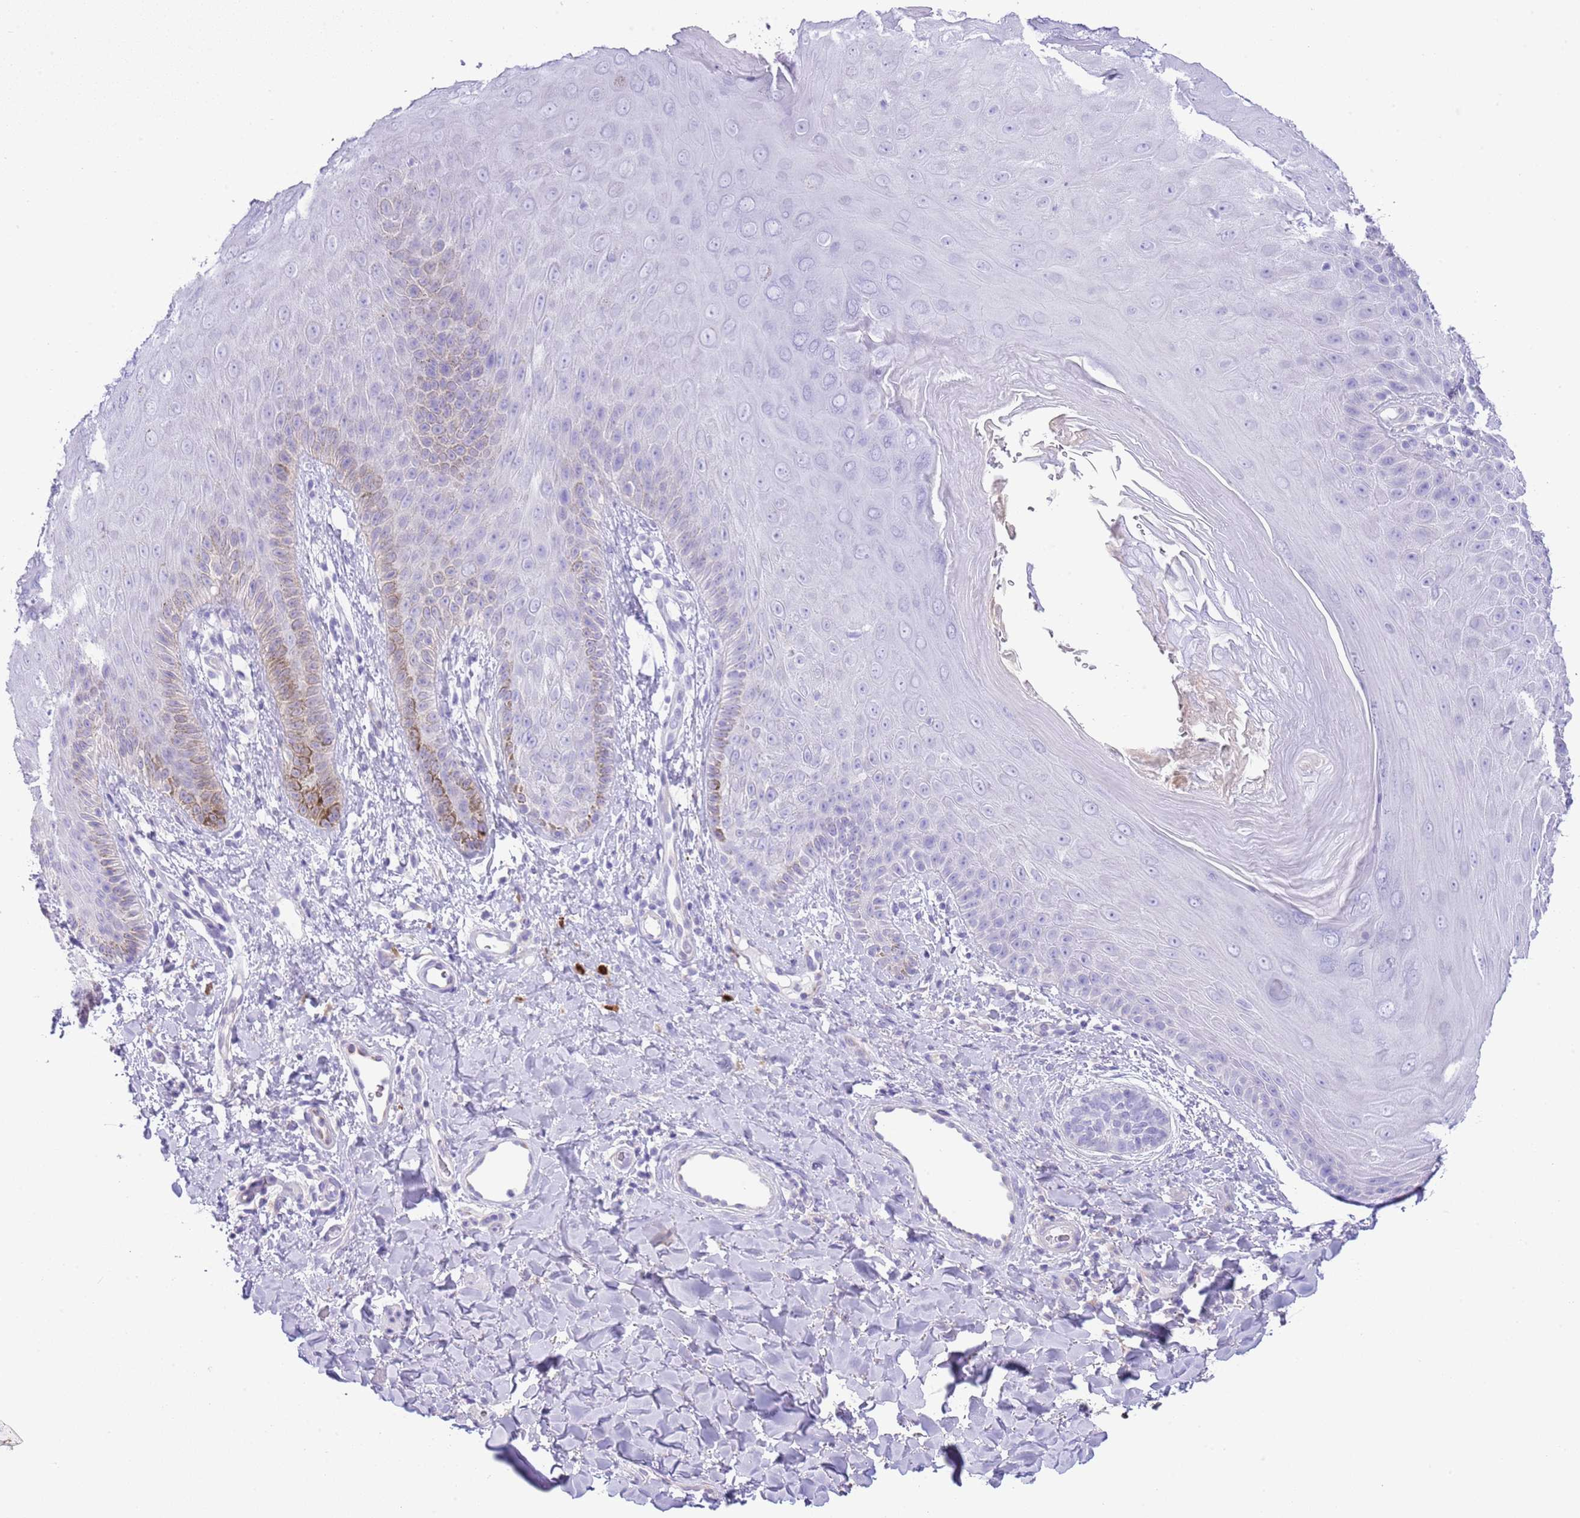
{"staining": {"intensity": "moderate", "quantity": "<25%", "location": "cytoplasmic/membranous"}, "tissue": "skin", "cell_type": "Epidermal cells", "image_type": "normal", "snomed": [{"axis": "morphology", "description": "Normal tissue, NOS"}, {"axis": "morphology", "description": "Neoplasm, malignant, NOS"}, {"axis": "topography", "description": "Anal"}], "caption": "The histopathology image exhibits immunohistochemical staining of benign skin. There is moderate cytoplasmic/membranous positivity is appreciated in approximately <25% of epidermal cells. (Stains: DAB (3,3'-diaminobenzidine) in brown, nuclei in blue, Microscopy: brightfield microscopy at high magnification).", "gene": "ABHD17C", "patient": {"sex": "male", "age": 47}}